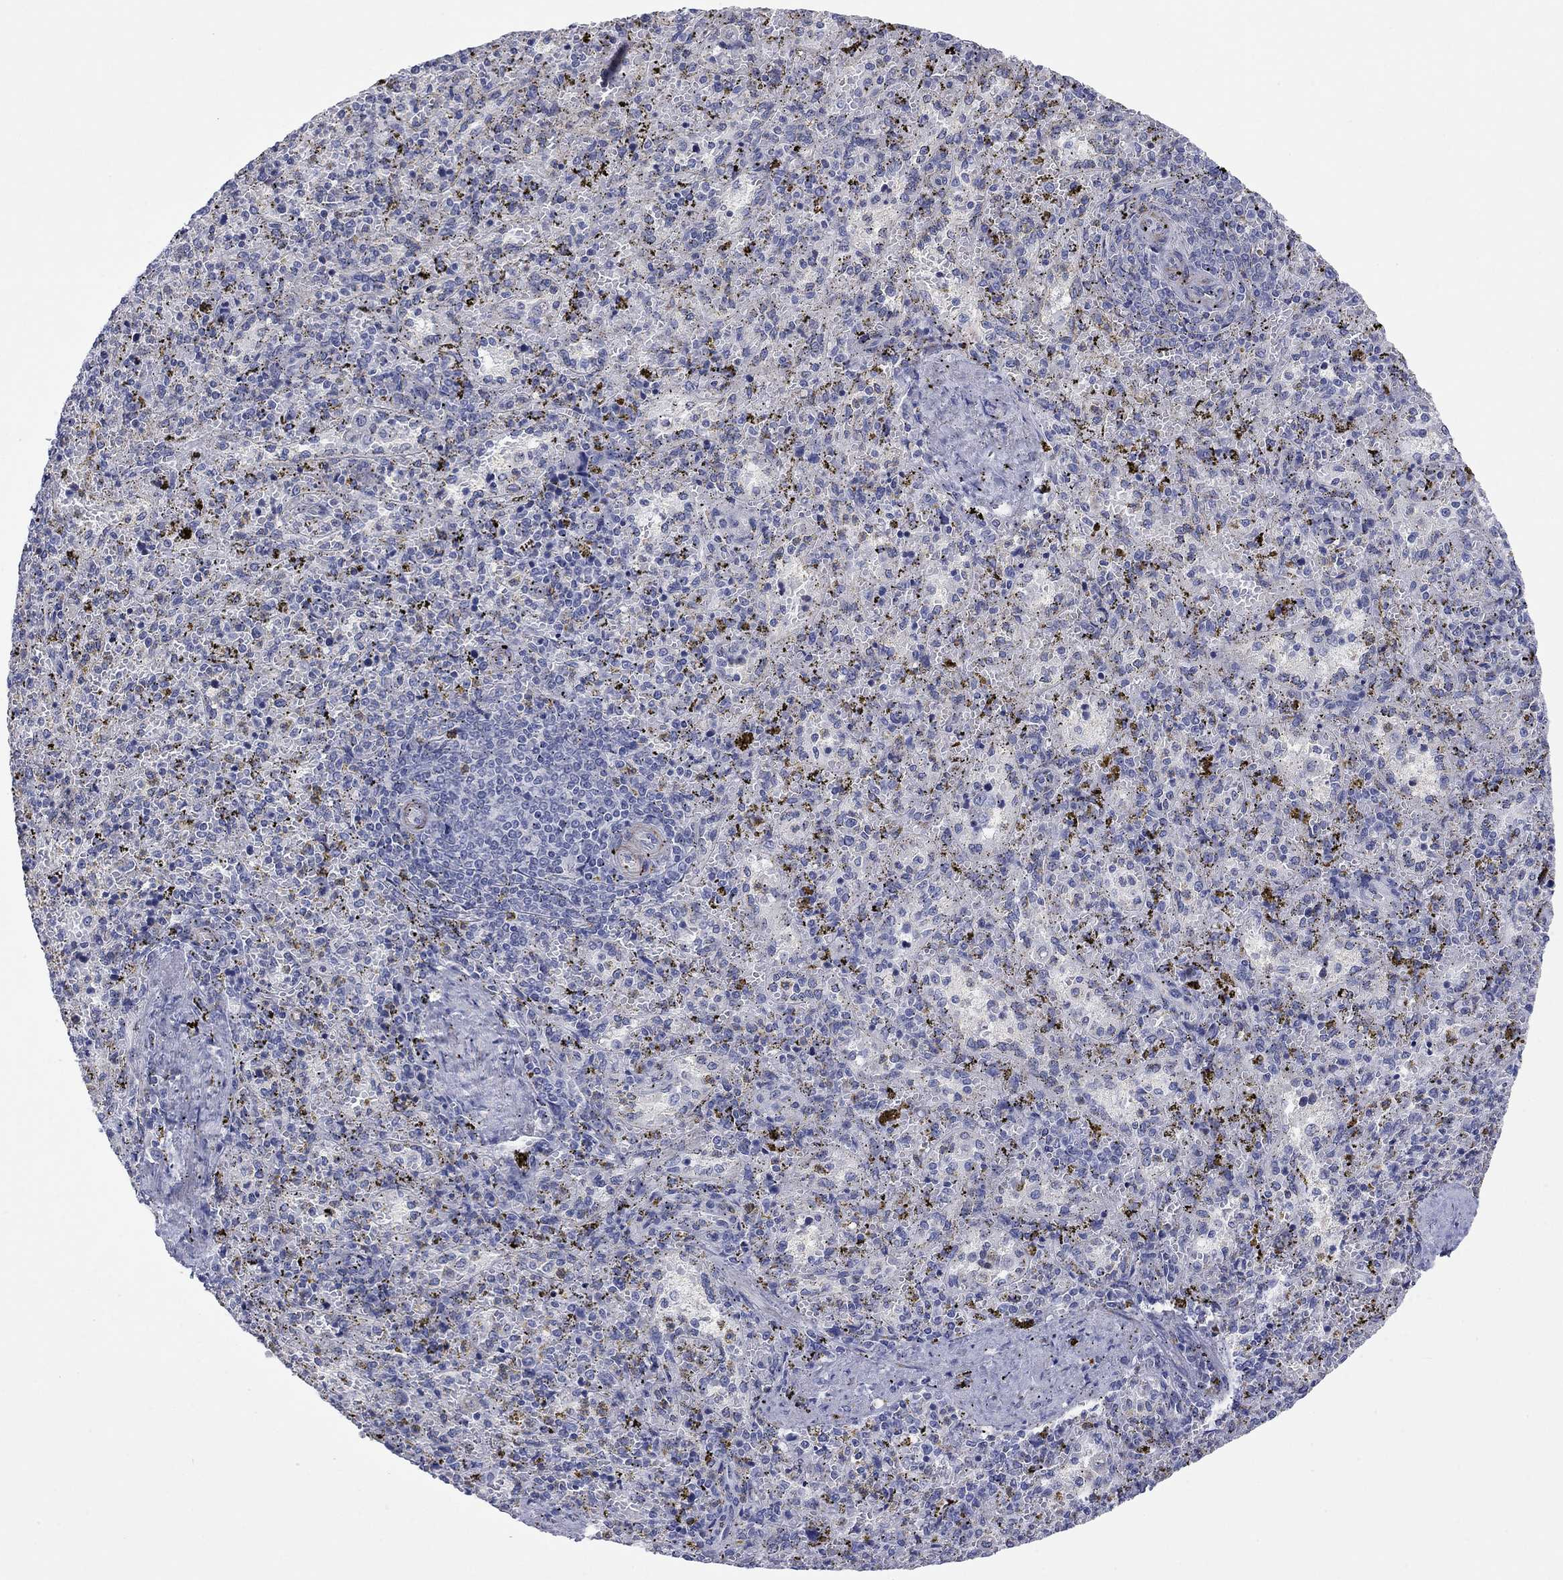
{"staining": {"intensity": "negative", "quantity": "none", "location": "none"}, "tissue": "spleen", "cell_type": "Cells in red pulp", "image_type": "normal", "snomed": [{"axis": "morphology", "description": "Normal tissue, NOS"}, {"axis": "topography", "description": "Spleen"}], "caption": "An IHC image of benign spleen is shown. There is no staining in cells in red pulp of spleen.", "gene": "MGST3", "patient": {"sex": "female", "age": 50}}